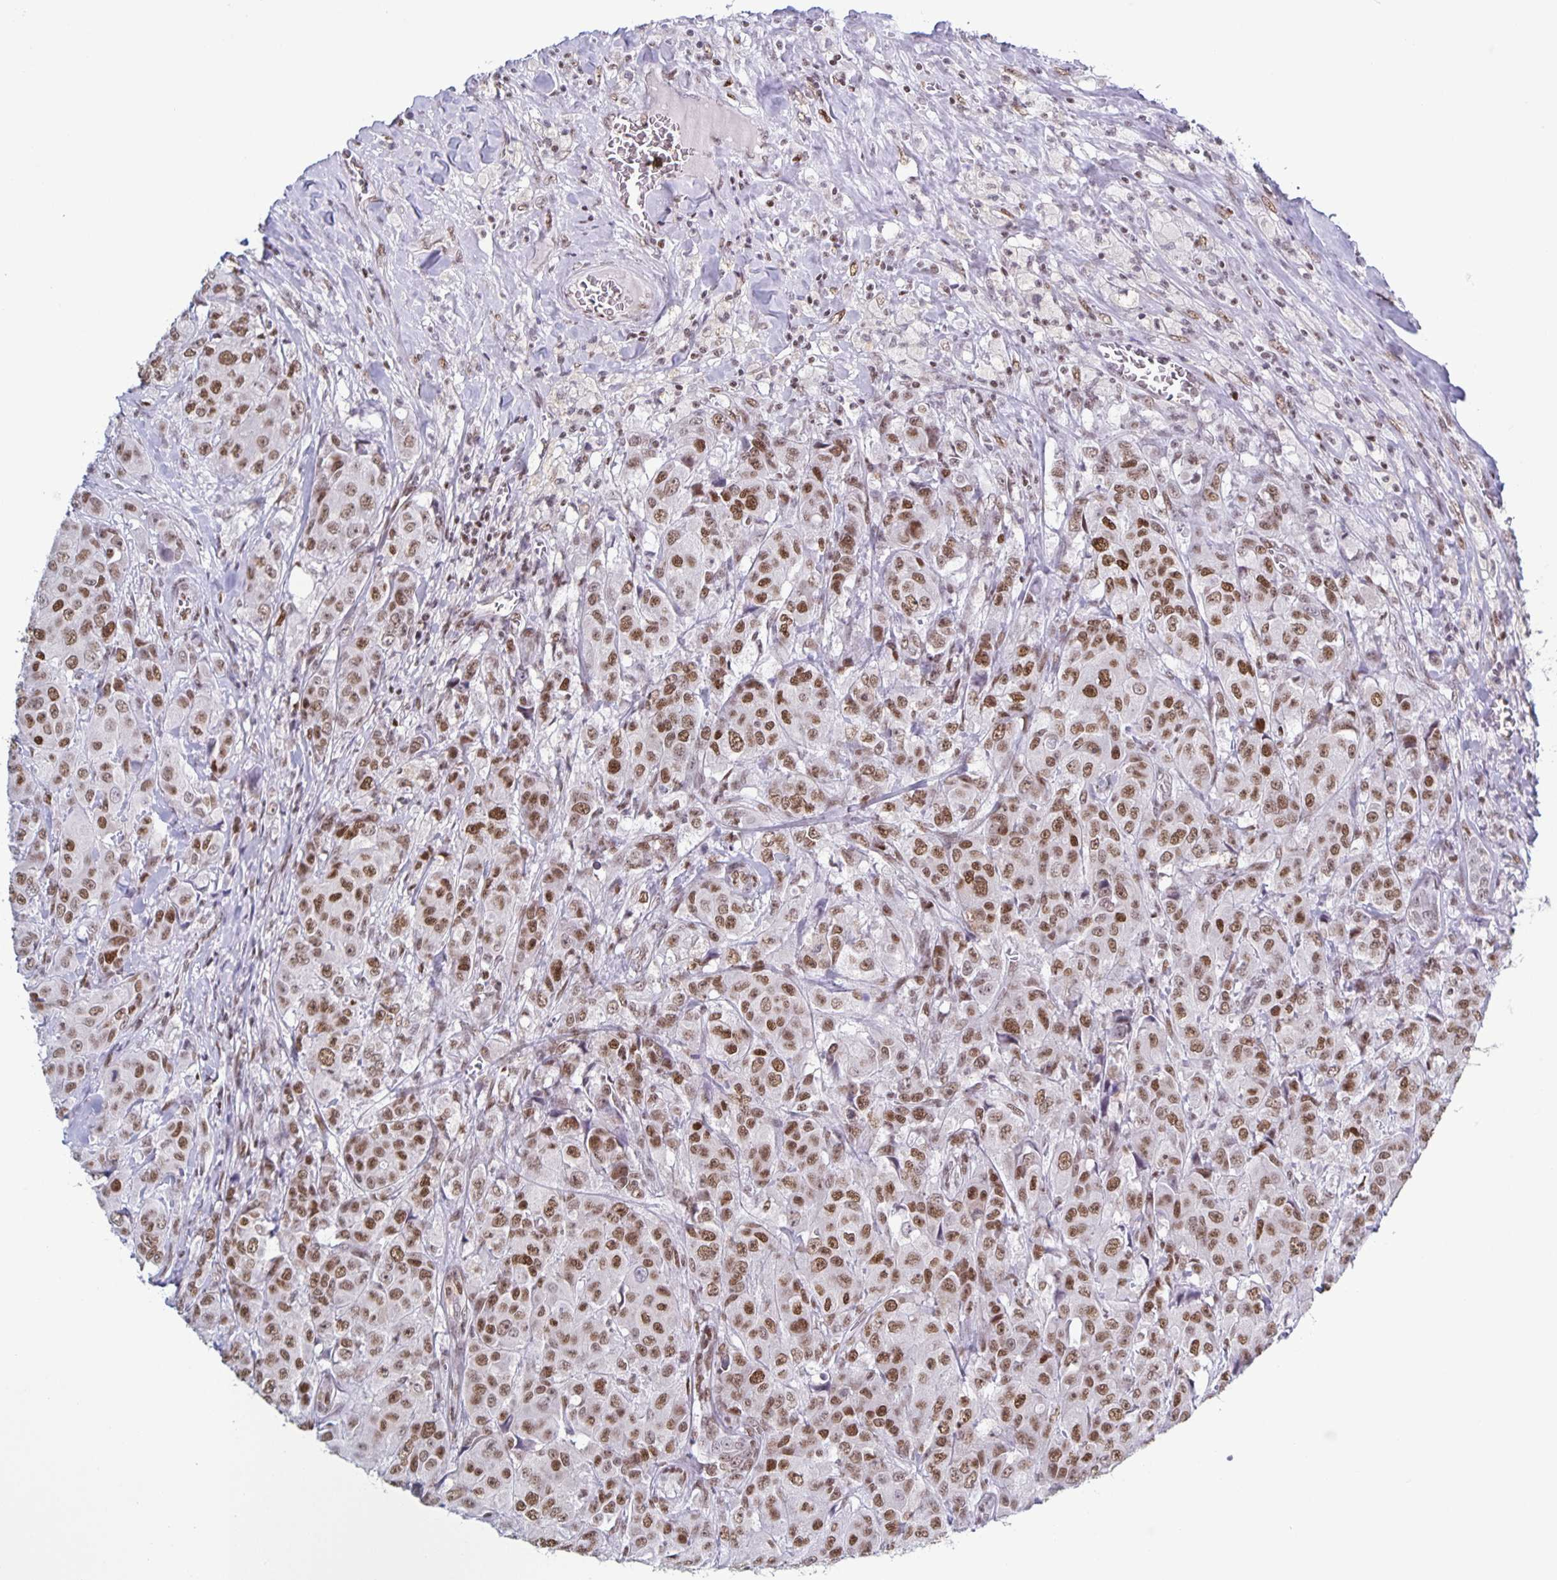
{"staining": {"intensity": "moderate", "quantity": ">75%", "location": "nuclear"}, "tissue": "breast cancer", "cell_type": "Tumor cells", "image_type": "cancer", "snomed": [{"axis": "morphology", "description": "Normal tissue, NOS"}, {"axis": "morphology", "description": "Duct carcinoma"}, {"axis": "topography", "description": "Breast"}], "caption": "Moderate nuclear protein positivity is appreciated in approximately >75% of tumor cells in invasive ductal carcinoma (breast).", "gene": "JUND", "patient": {"sex": "female", "age": 43}}